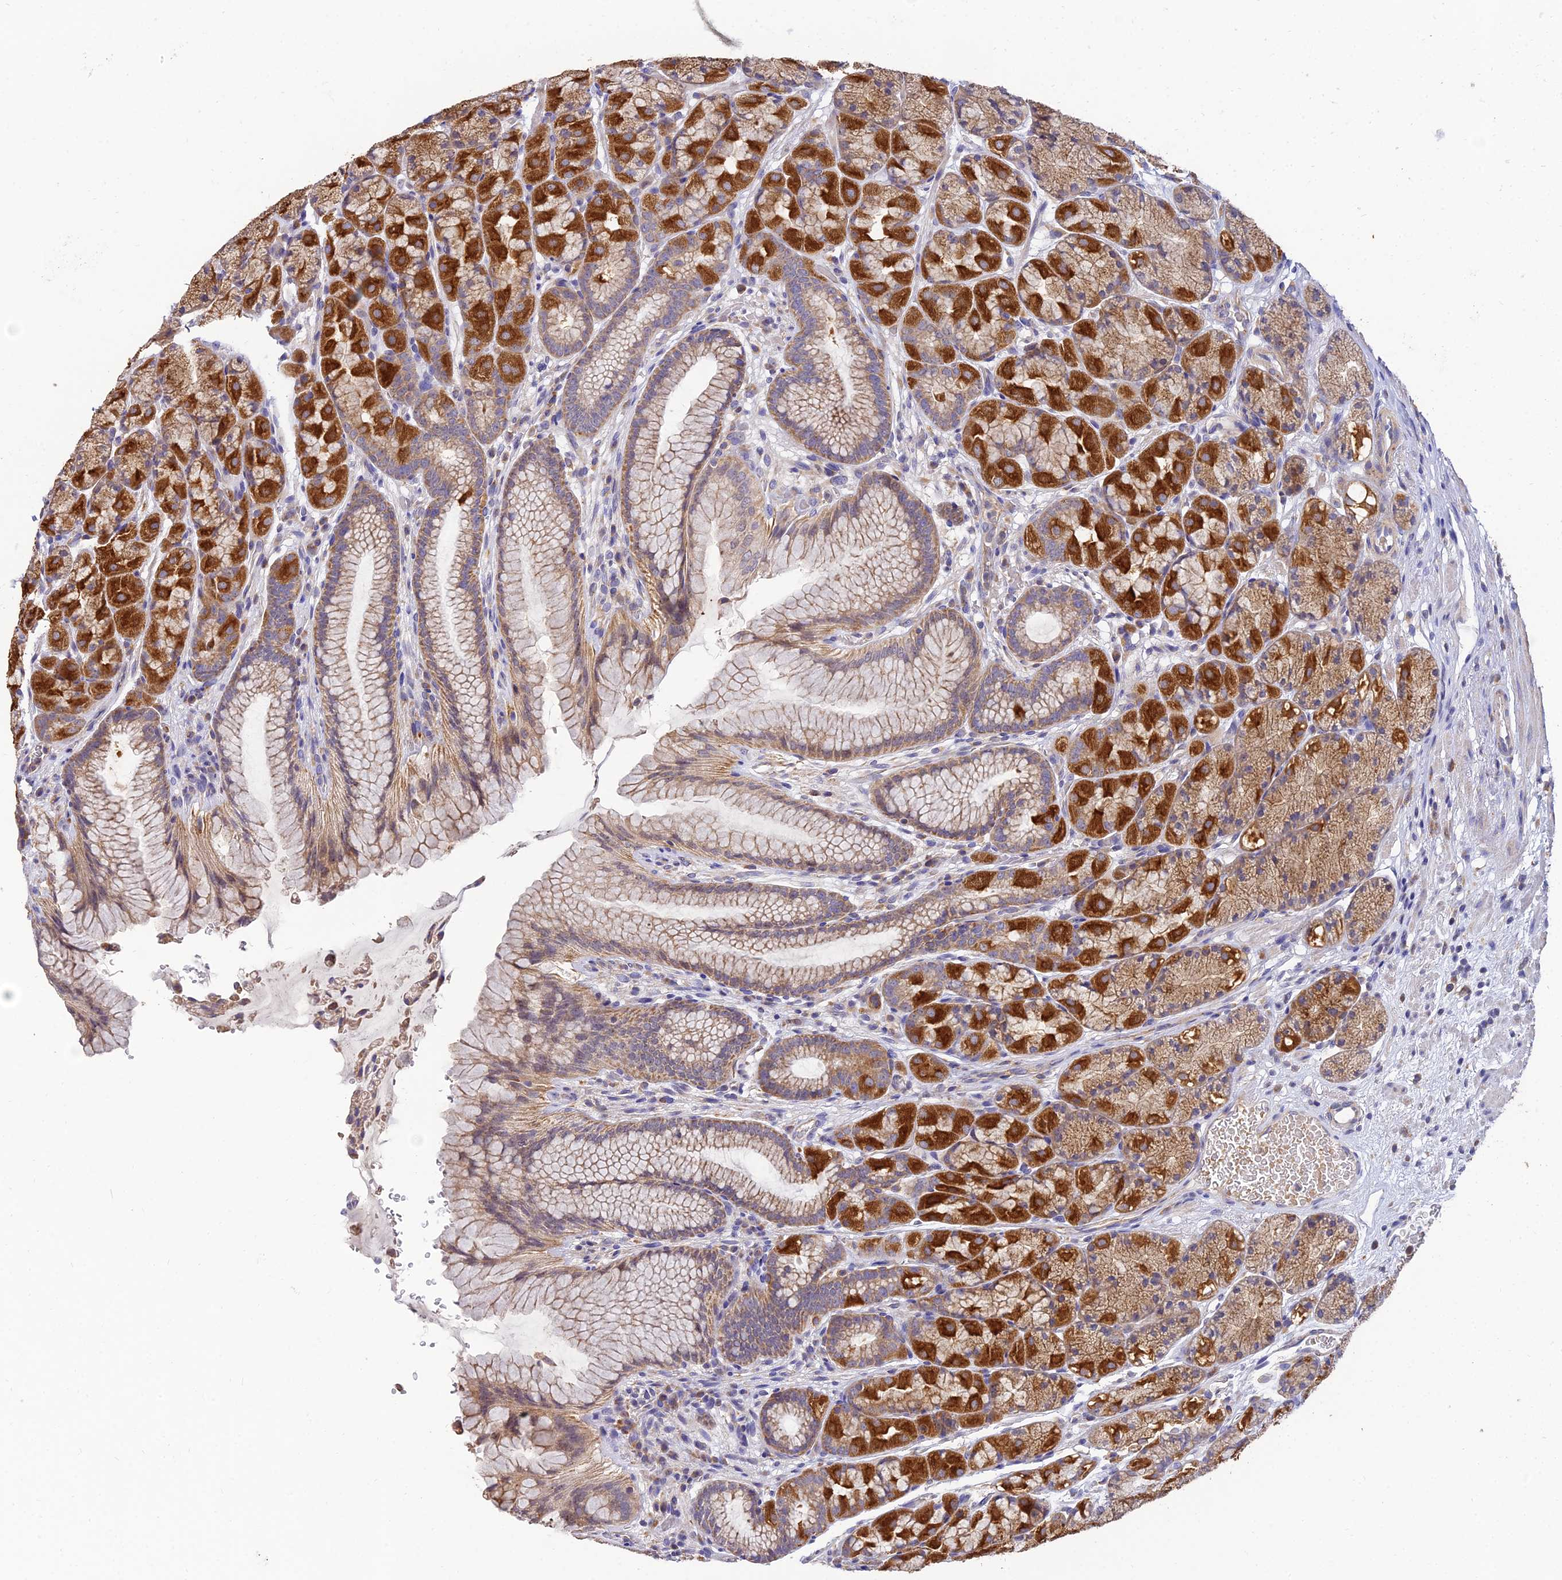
{"staining": {"intensity": "strong", "quantity": "25%-75%", "location": "cytoplasmic/membranous"}, "tissue": "stomach", "cell_type": "Glandular cells", "image_type": "normal", "snomed": [{"axis": "morphology", "description": "Normal tissue, NOS"}, {"axis": "topography", "description": "Stomach"}], "caption": "Stomach was stained to show a protein in brown. There is high levels of strong cytoplasmic/membranous expression in approximately 25%-75% of glandular cells. Nuclei are stained in blue.", "gene": "ARL8A", "patient": {"sex": "male", "age": 63}}